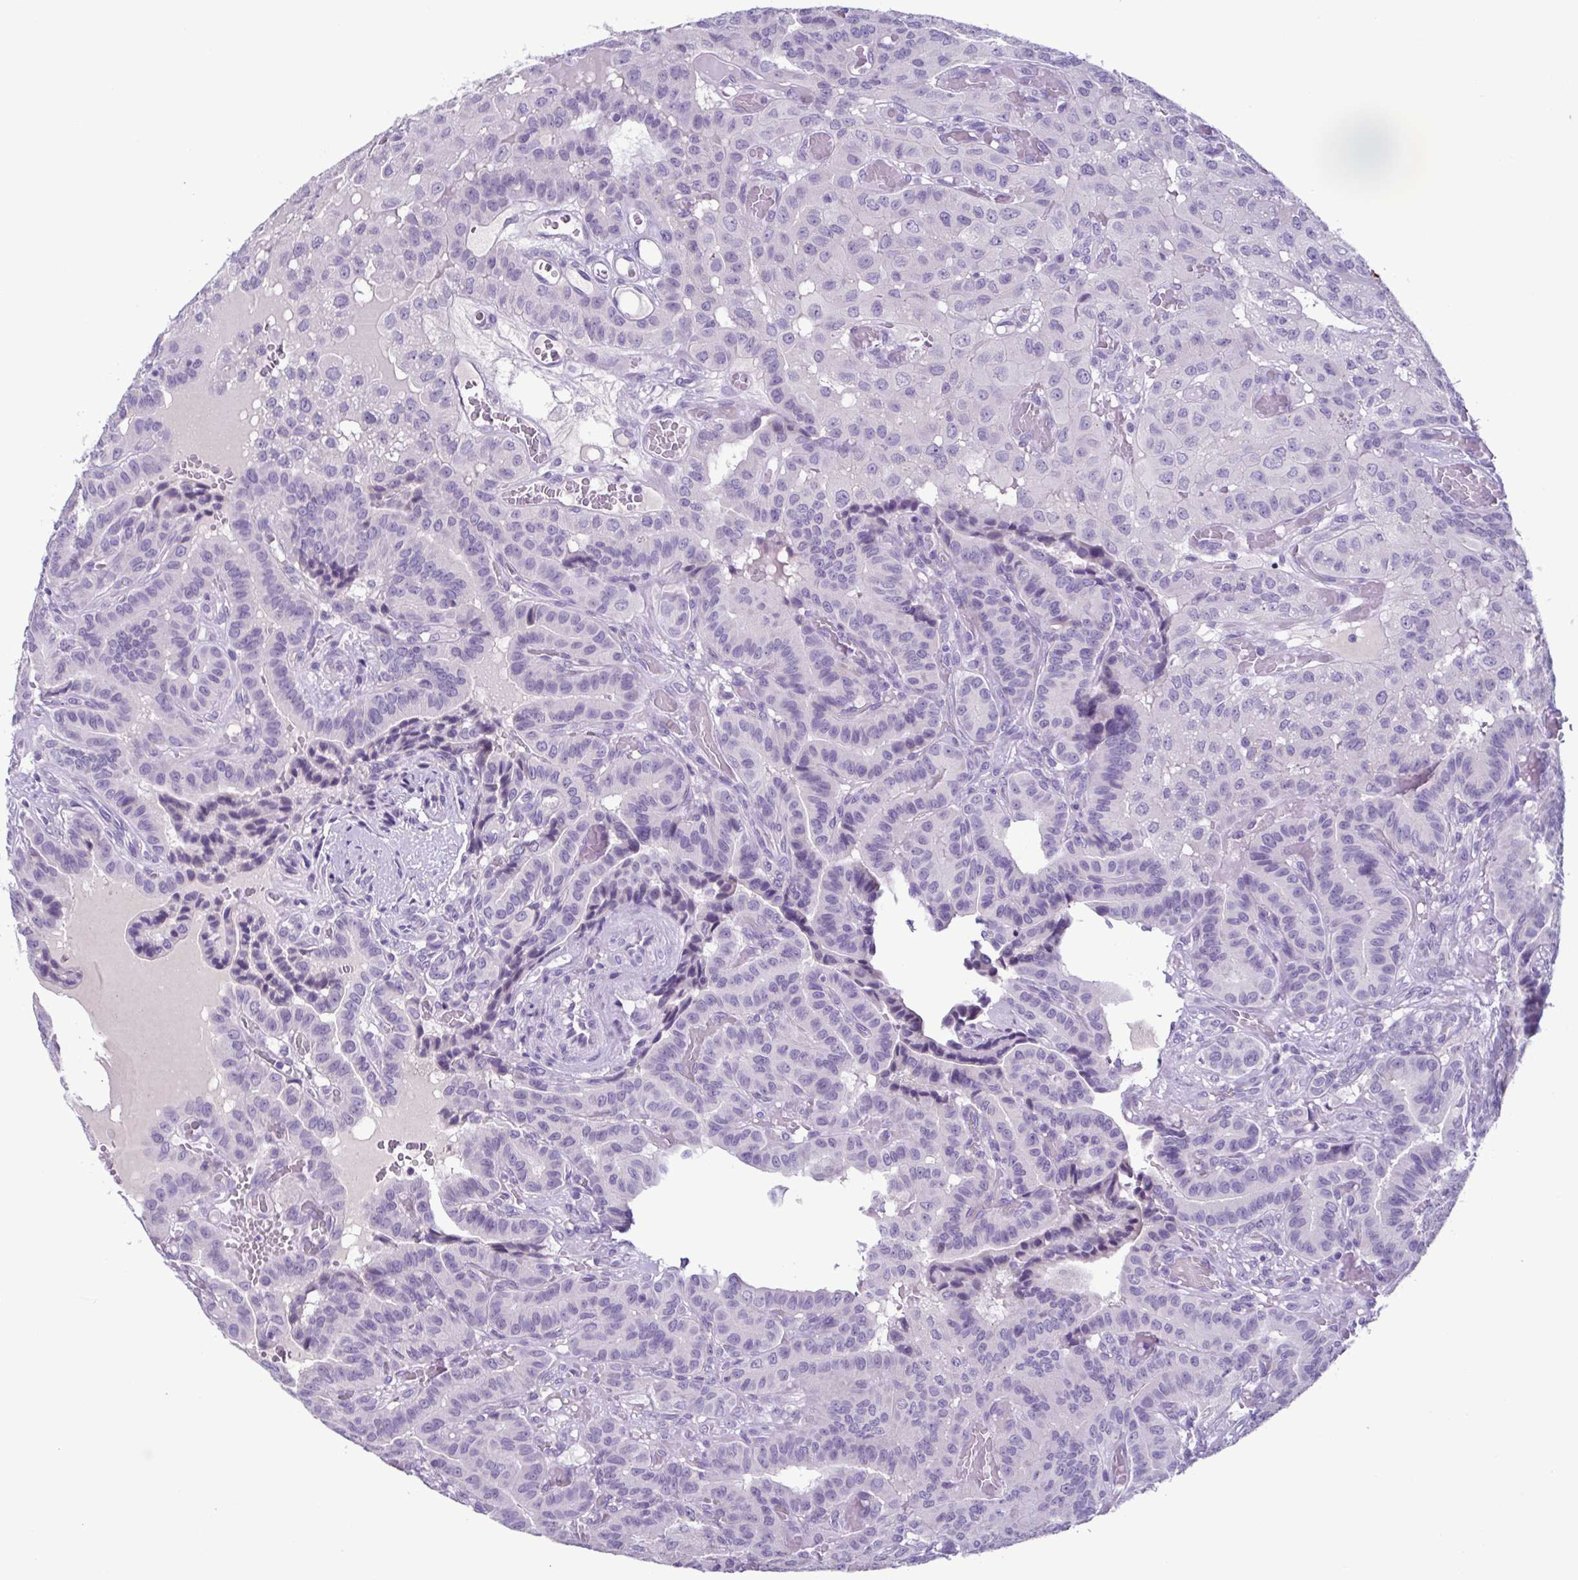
{"staining": {"intensity": "negative", "quantity": "none", "location": "none"}, "tissue": "thyroid cancer", "cell_type": "Tumor cells", "image_type": "cancer", "snomed": [{"axis": "morphology", "description": "Papillary adenocarcinoma, NOS"}, {"axis": "morphology", "description": "Papillary adenoma metastatic"}, {"axis": "topography", "description": "Thyroid gland"}], "caption": "DAB immunohistochemical staining of thyroid cancer exhibits no significant positivity in tumor cells. (Immunohistochemistry, brightfield microscopy, high magnification).", "gene": "INAFM1", "patient": {"sex": "male", "age": 87}}